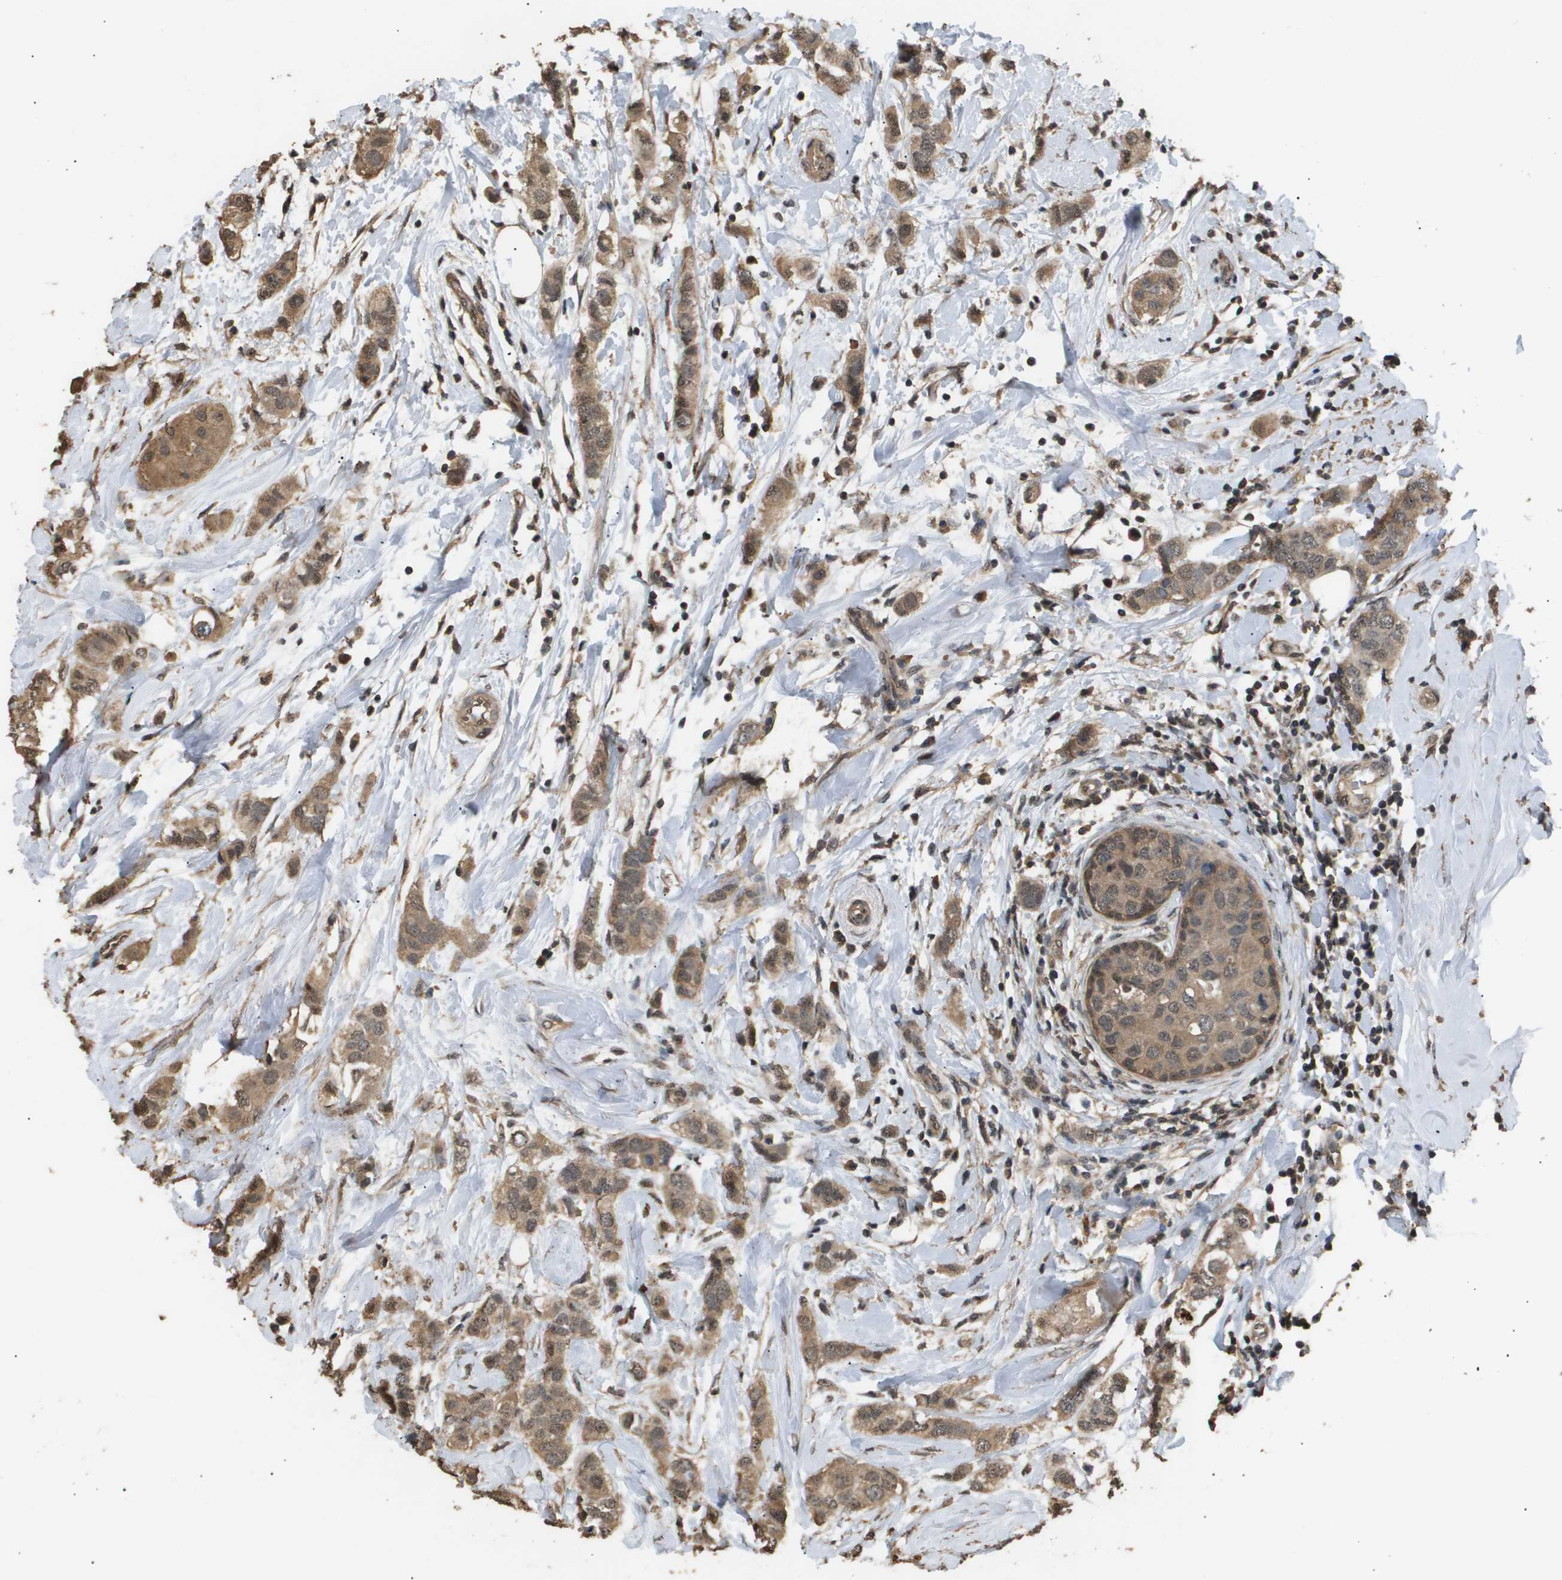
{"staining": {"intensity": "moderate", "quantity": ">75%", "location": "cytoplasmic/membranous,nuclear"}, "tissue": "breast cancer", "cell_type": "Tumor cells", "image_type": "cancer", "snomed": [{"axis": "morphology", "description": "Duct carcinoma"}, {"axis": "topography", "description": "Breast"}], "caption": "Immunohistochemistry (IHC) (DAB (3,3'-diaminobenzidine)) staining of human invasive ductal carcinoma (breast) exhibits moderate cytoplasmic/membranous and nuclear protein positivity in about >75% of tumor cells.", "gene": "ING1", "patient": {"sex": "female", "age": 50}}